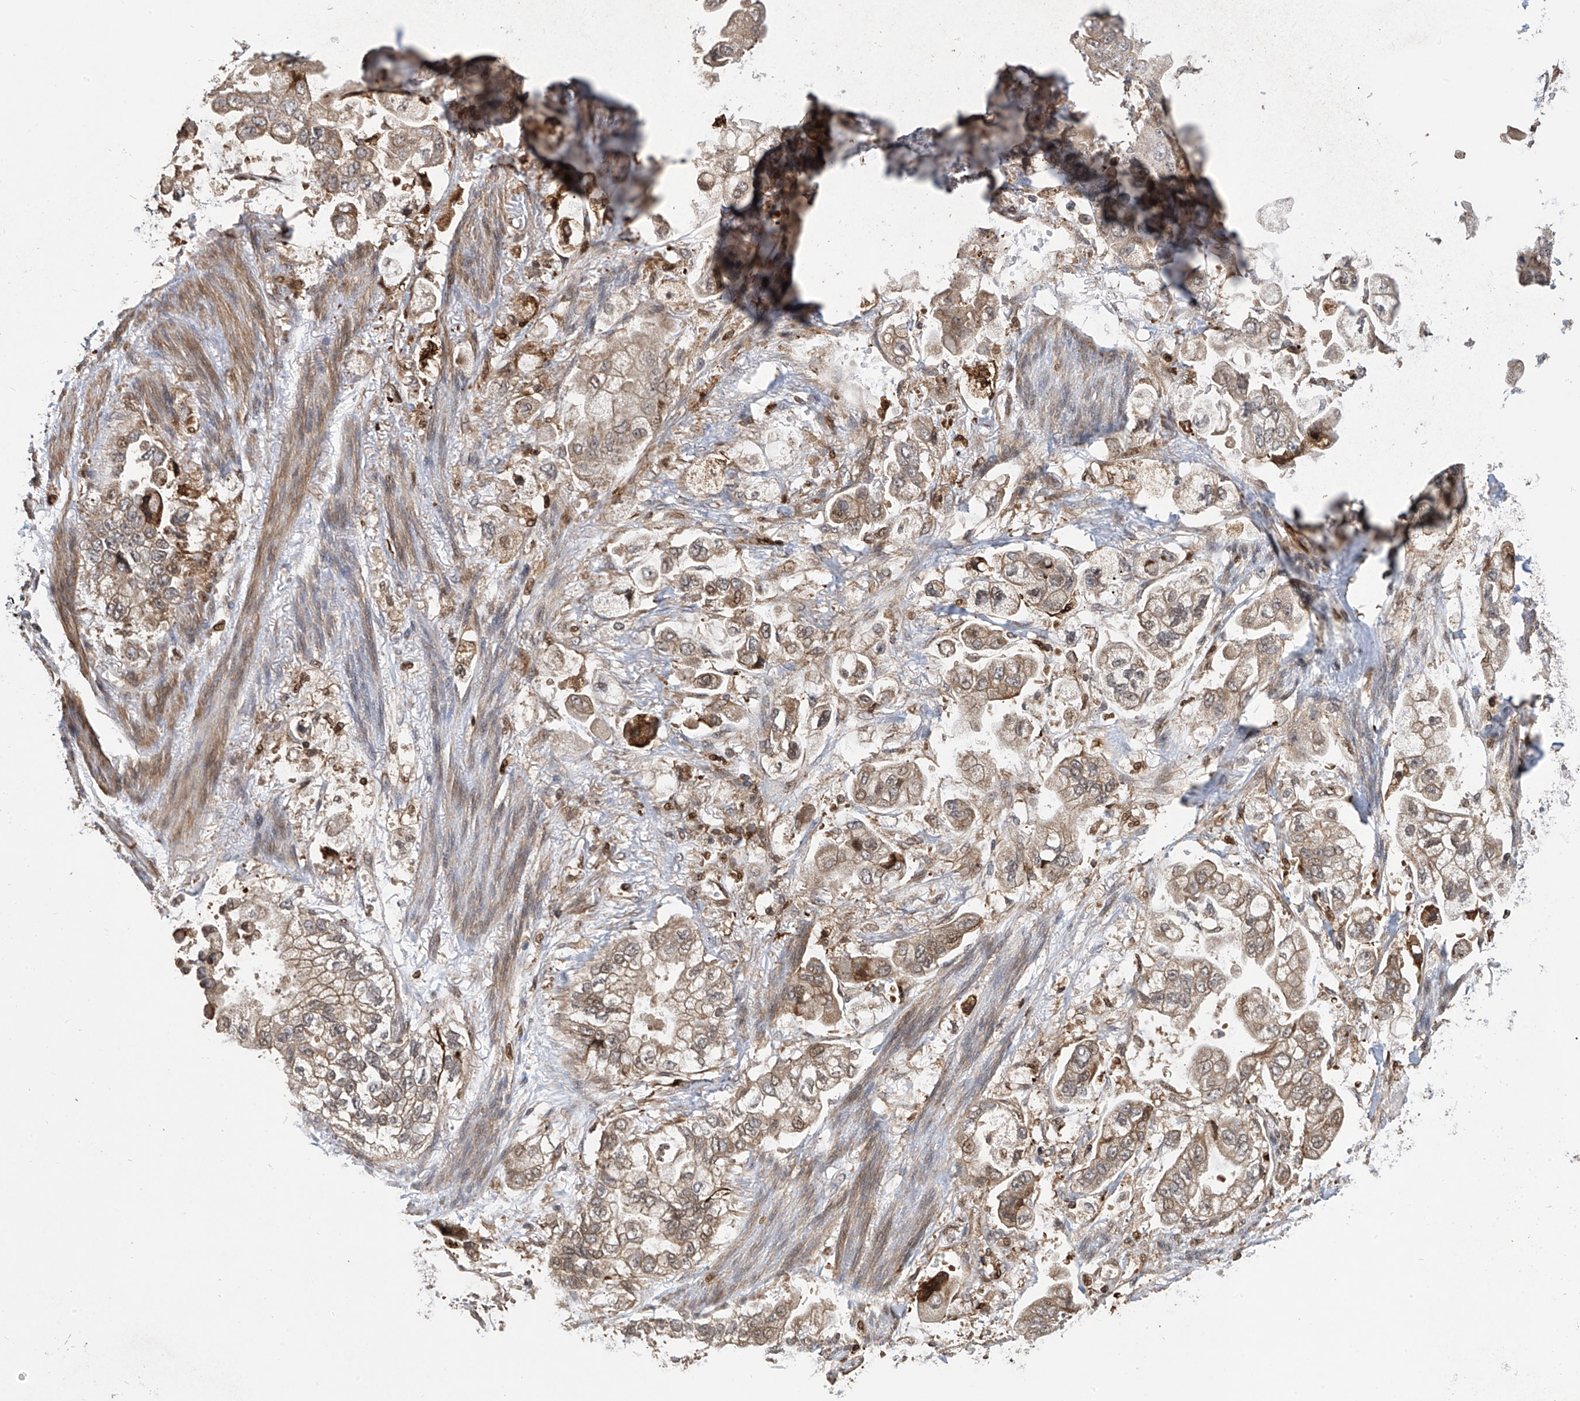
{"staining": {"intensity": "weak", "quantity": ">75%", "location": "cytoplasmic/membranous"}, "tissue": "stomach cancer", "cell_type": "Tumor cells", "image_type": "cancer", "snomed": [{"axis": "morphology", "description": "Adenocarcinoma, NOS"}, {"axis": "topography", "description": "Stomach"}], "caption": "High-power microscopy captured an immunohistochemistry (IHC) image of adenocarcinoma (stomach), revealing weak cytoplasmic/membranous positivity in approximately >75% of tumor cells.", "gene": "ATAD2B", "patient": {"sex": "male", "age": 62}}